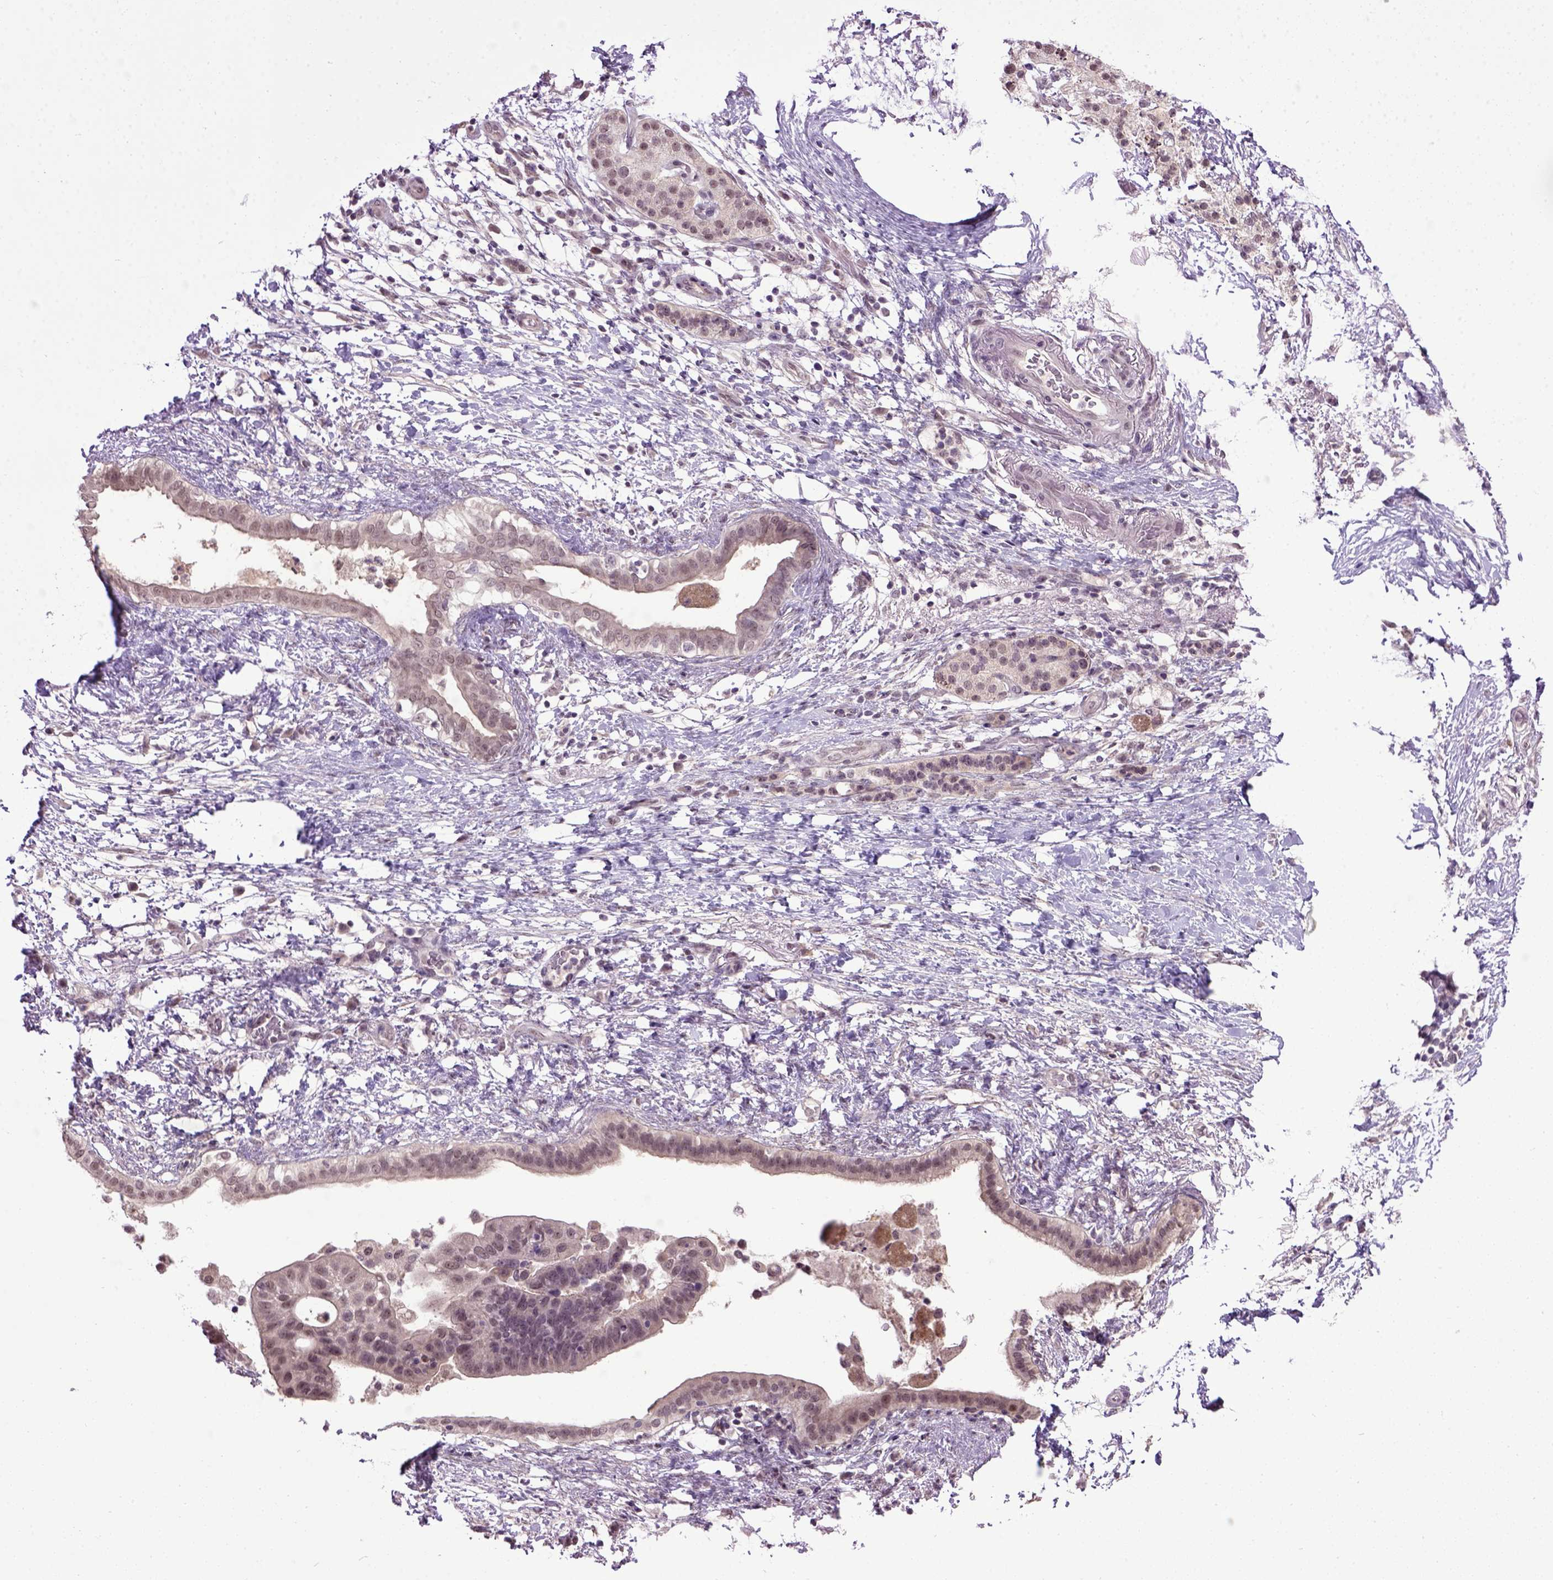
{"staining": {"intensity": "negative", "quantity": "none", "location": "none"}, "tissue": "pancreatic cancer", "cell_type": "Tumor cells", "image_type": "cancer", "snomed": [{"axis": "morphology", "description": "Adenocarcinoma, NOS"}, {"axis": "topography", "description": "Pancreas"}], "caption": "Pancreatic adenocarcinoma stained for a protein using immunohistochemistry demonstrates no positivity tumor cells.", "gene": "RAB43", "patient": {"sex": "female", "age": 72}}